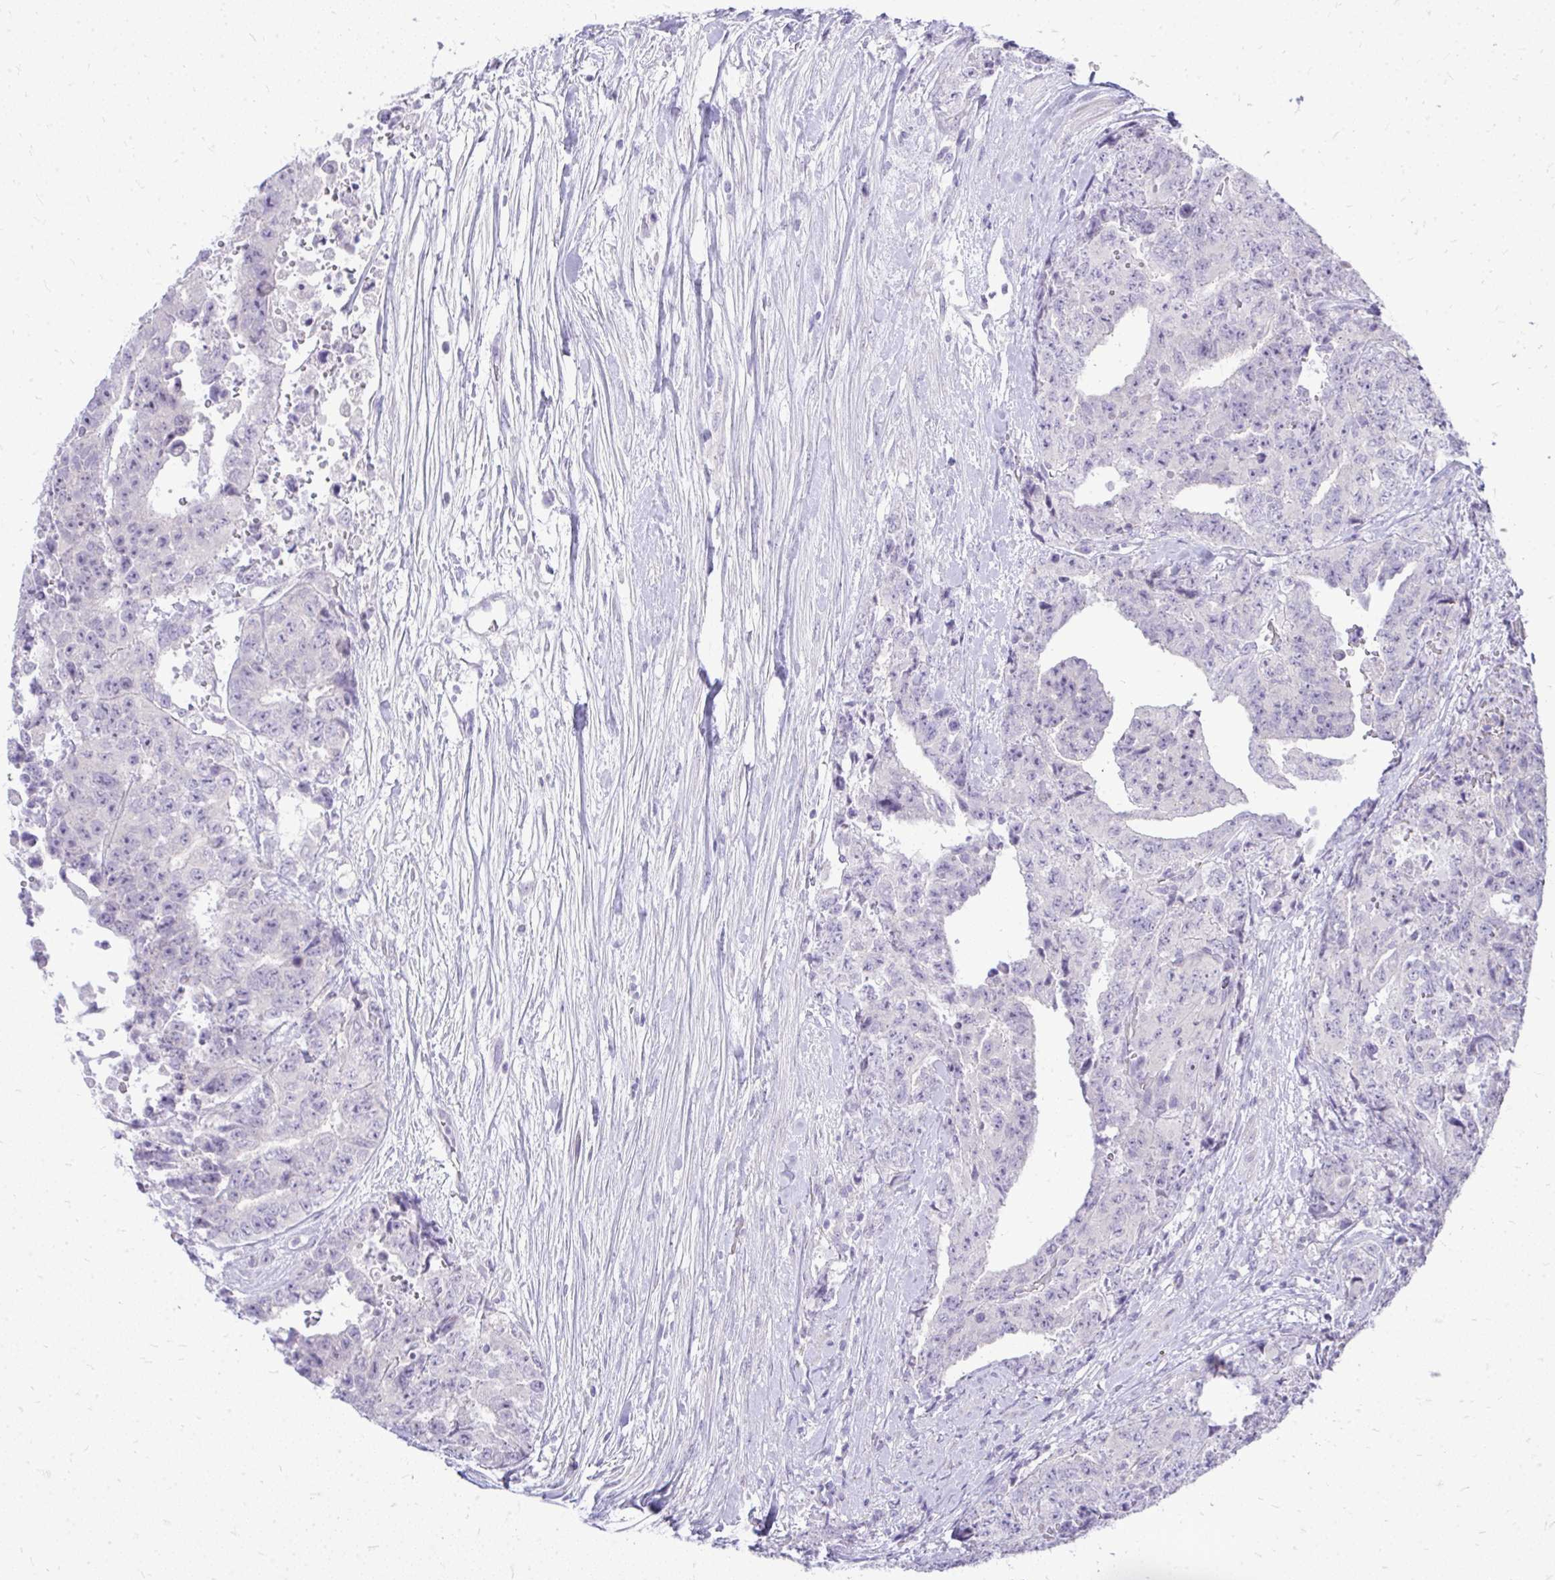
{"staining": {"intensity": "negative", "quantity": "none", "location": "none"}, "tissue": "testis cancer", "cell_type": "Tumor cells", "image_type": "cancer", "snomed": [{"axis": "morphology", "description": "Carcinoma, Embryonal, NOS"}, {"axis": "topography", "description": "Testis"}], "caption": "Immunohistochemical staining of testis cancer shows no significant positivity in tumor cells.", "gene": "OR8D1", "patient": {"sex": "male", "age": 24}}